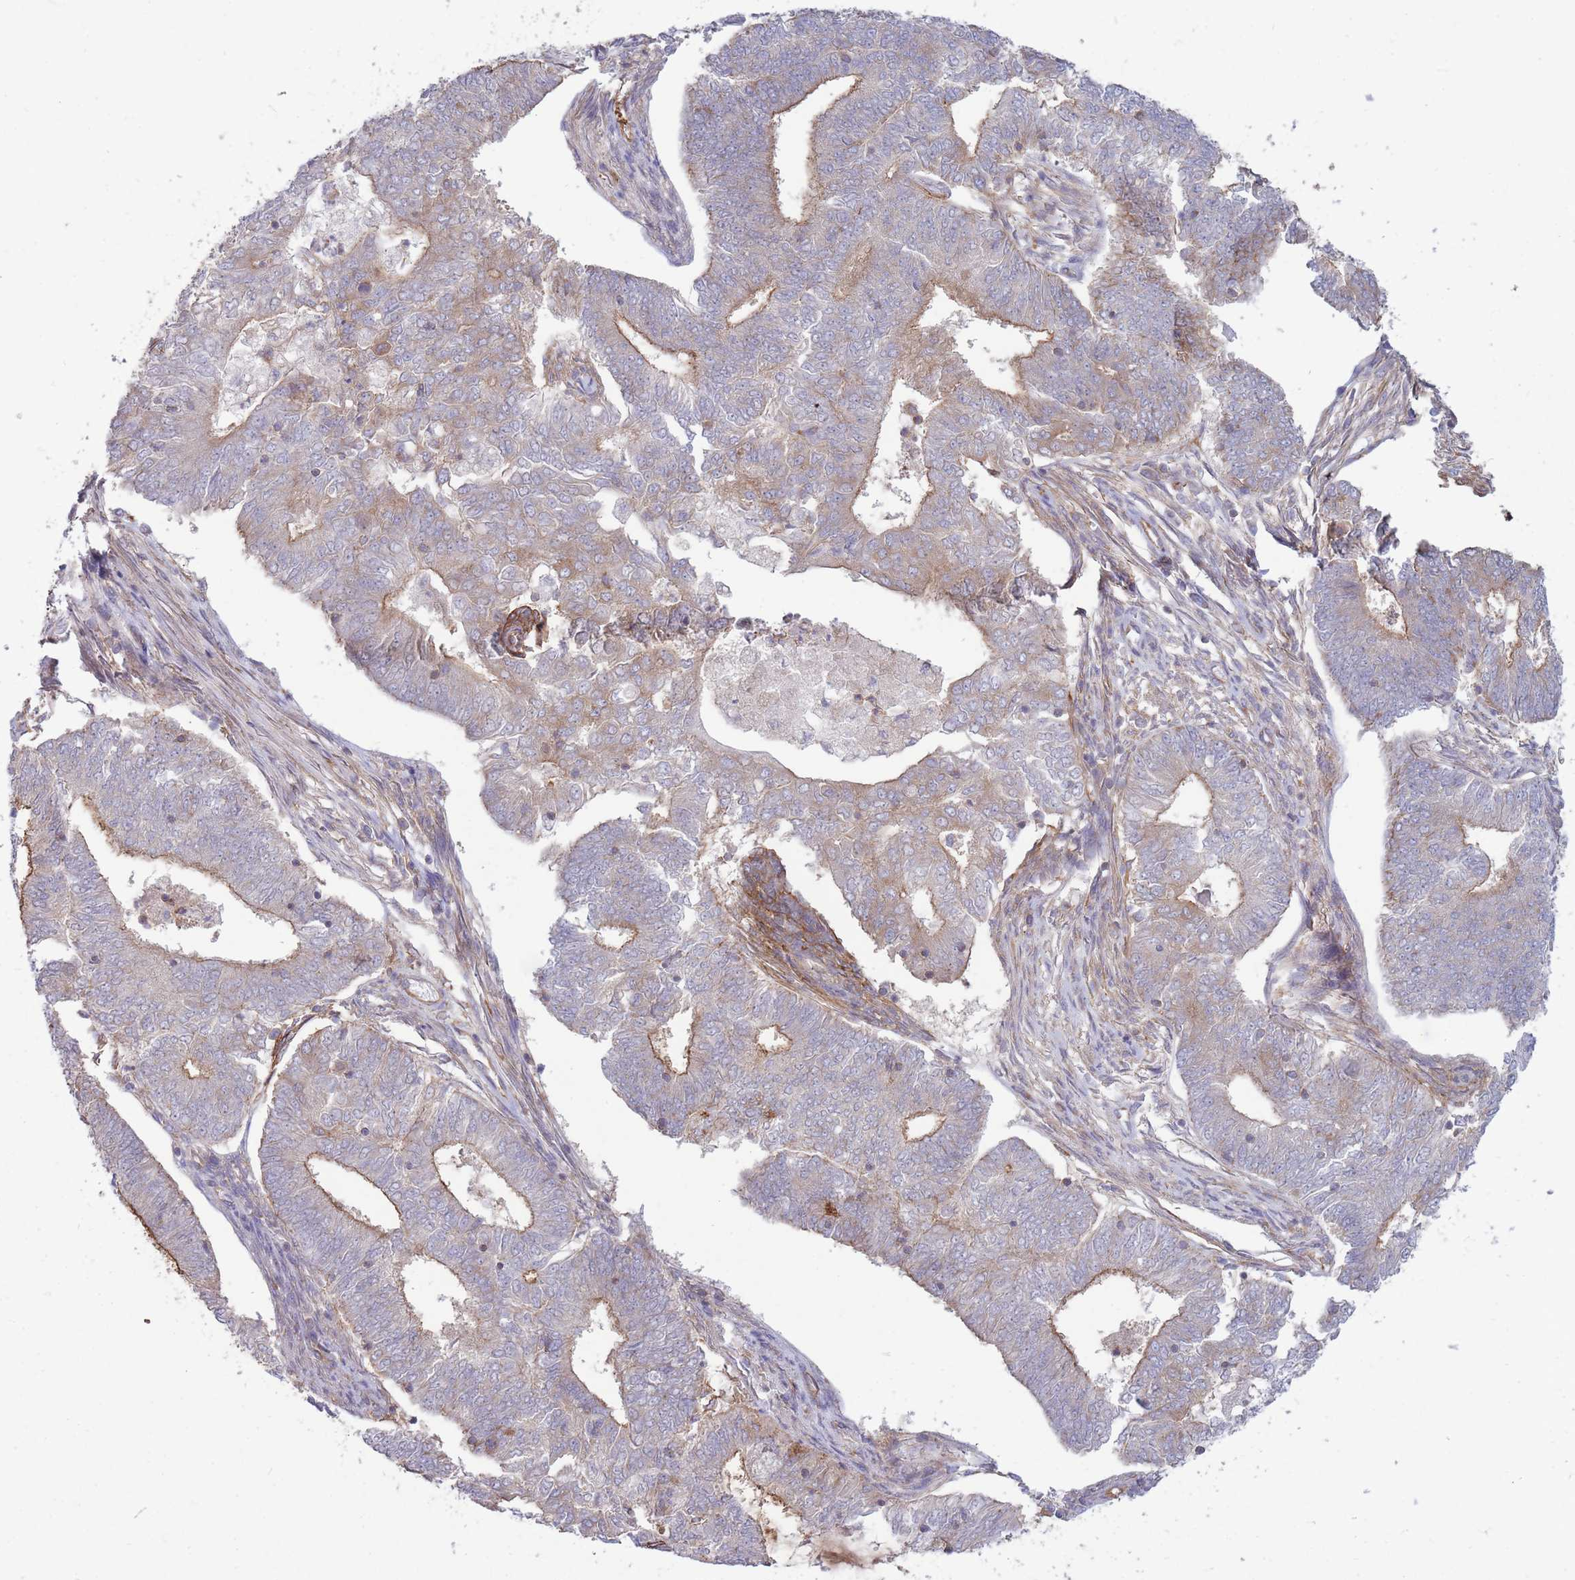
{"staining": {"intensity": "moderate", "quantity": ">75%", "location": "cytoplasmic/membranous"}, "tissue": "endometrial cancer", "cell_type": "Tumor cells", "image_type": "cancer", "snomed": [{"axis": "morphology", "description": "Adenocarcinoma, NOS"}, {"axis": "topography", "description": "Endometrium"}], "caption": "Immunohistochemical staining of adenocarcinoma (endometrial) displays moderate cytoplasmic/membranous protein expression in approximately >75% of tumor cells. The staining was performed using DAB (3,3'-diaminobenzidine) to visualize the protein expression in brown, while the nuclei were stained in blue with hematoxylin (Magnification: 20x).", "gene": "GGA1", "patient": {"sex": "female", "age": 62}}